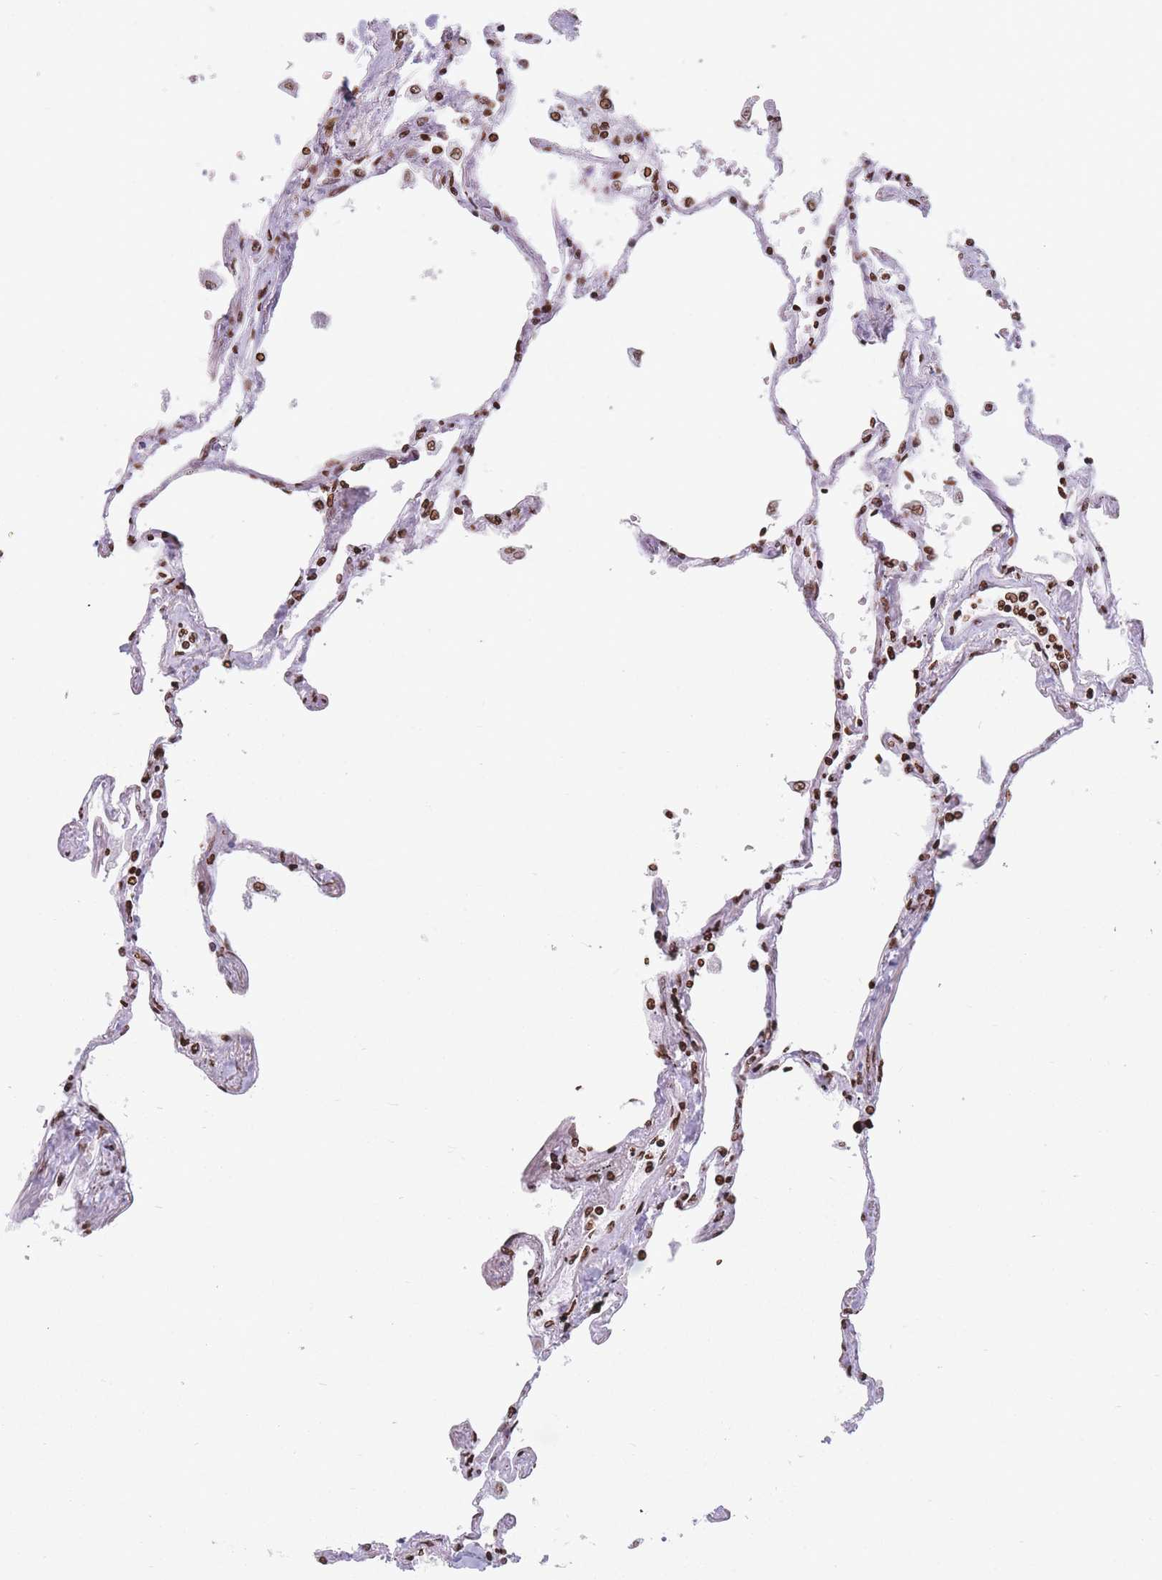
{"staining": {"intensity": "strong", "quantity": ">75%", "location": "nuclear"}, "tissue": "lung", "cell_type": "Alveolar cells", "image_type": "normal", "snomed": [{"axis": "morphology", "description": "Normal tissue, NOS"}, {"axis": "topography", "description": "Lung"}], "caption": "Immunohistochemistry image of benign lung stained for a protein (brown), which demonstrates high levels of strong nuclear staining in approximately >75% of alveolar cells.", "gene": "AK9", "patient": {"sex": "female", "age": 67}}